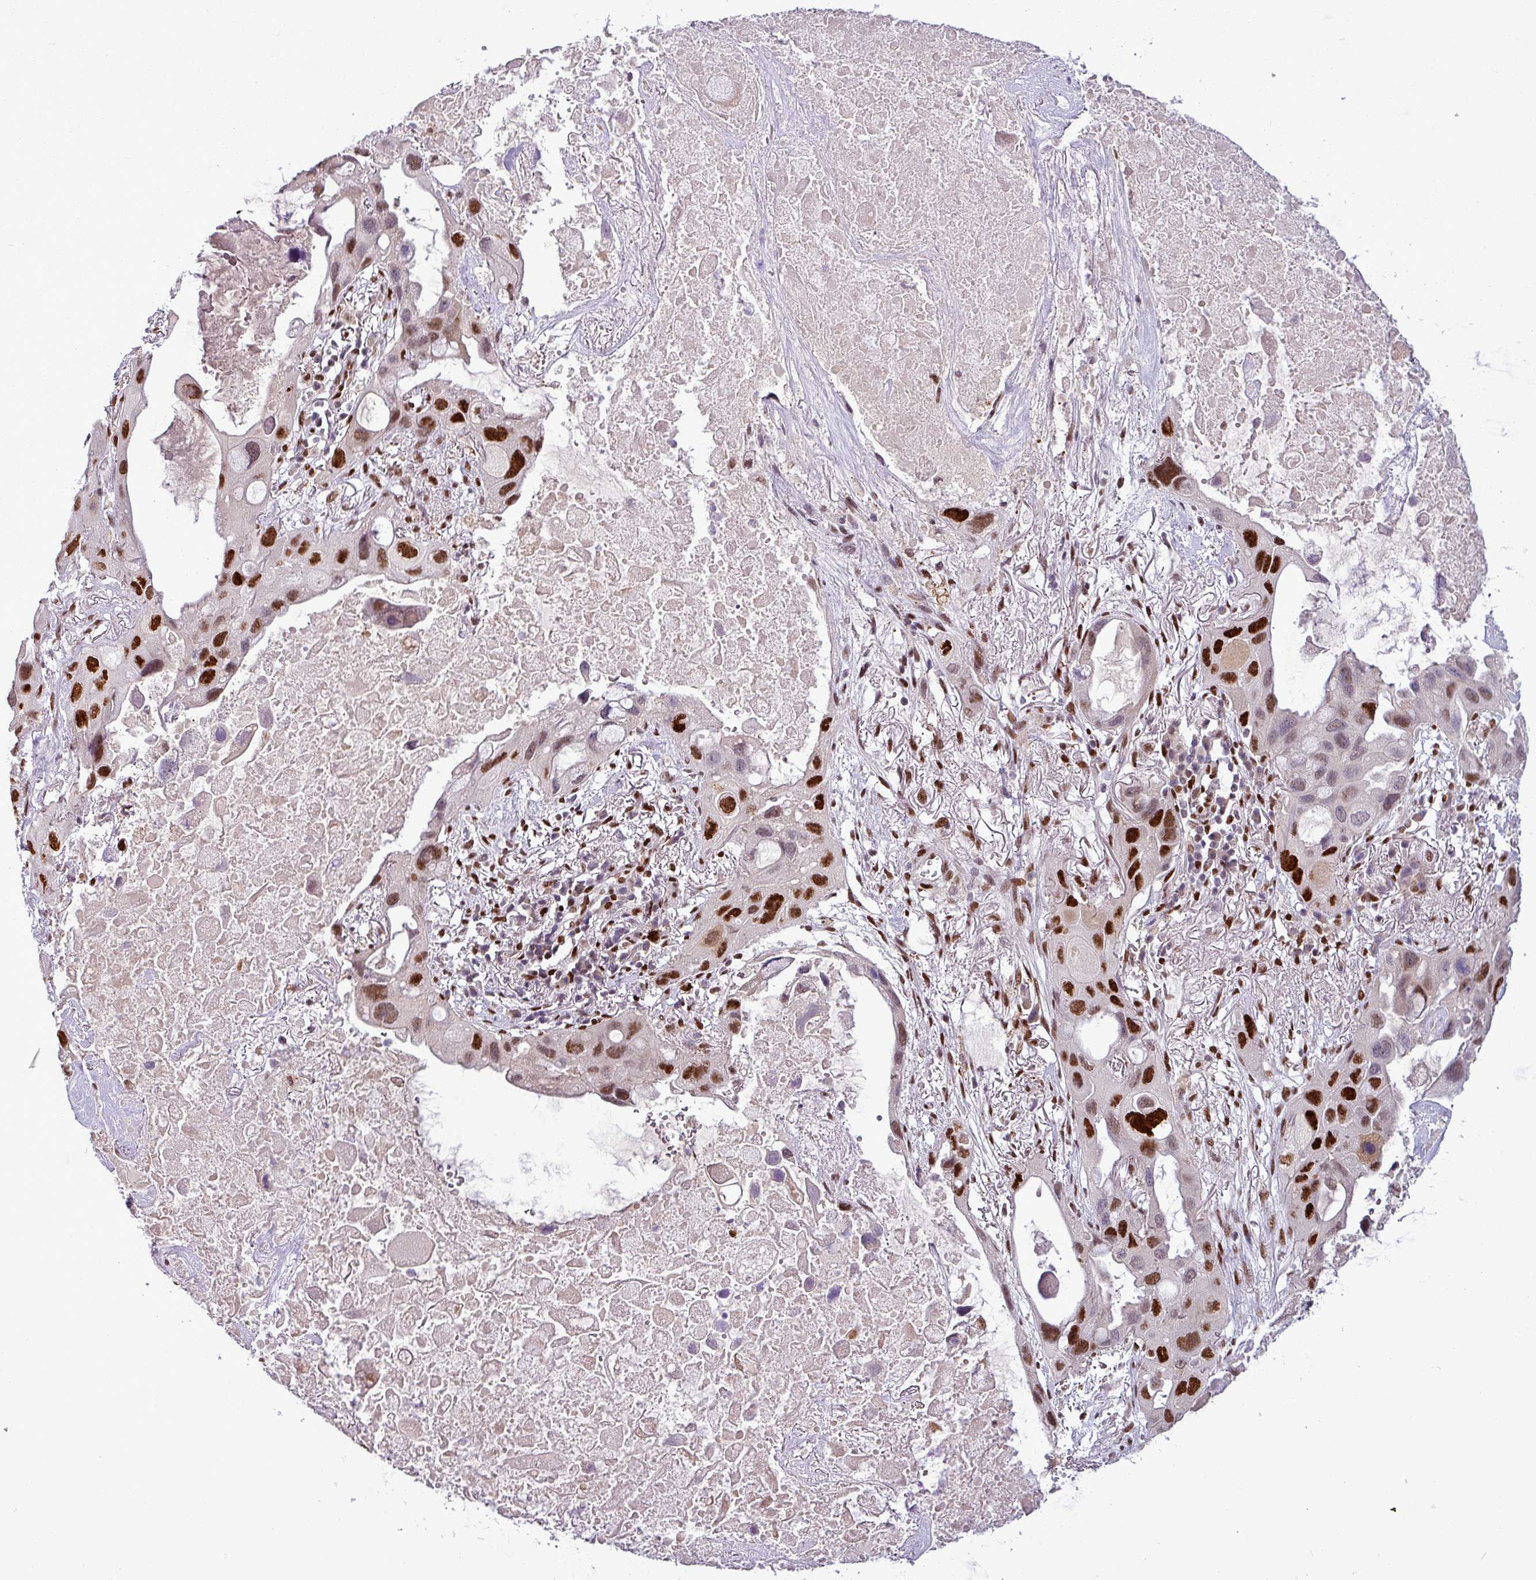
{"staining": {"intensity": "strong", "quantity": ">75%", "location": "nuclear"}, "tissue": "lung cancer", "cell_type": "Tumor cells", "image_type": "cancer", "snomed": [{"axis": "morphology", "description": "Squamous cell carcinoma, NOS"}, {"axis": "topography", "description": "Lung"}], "caption": "Lung cancer (squamous cell carcinoma) stained with a protein marker exhibits strong staining in tumor cells.", "gene": "IRF2BPL", "patient": {"sex": "female", "age": 73}}